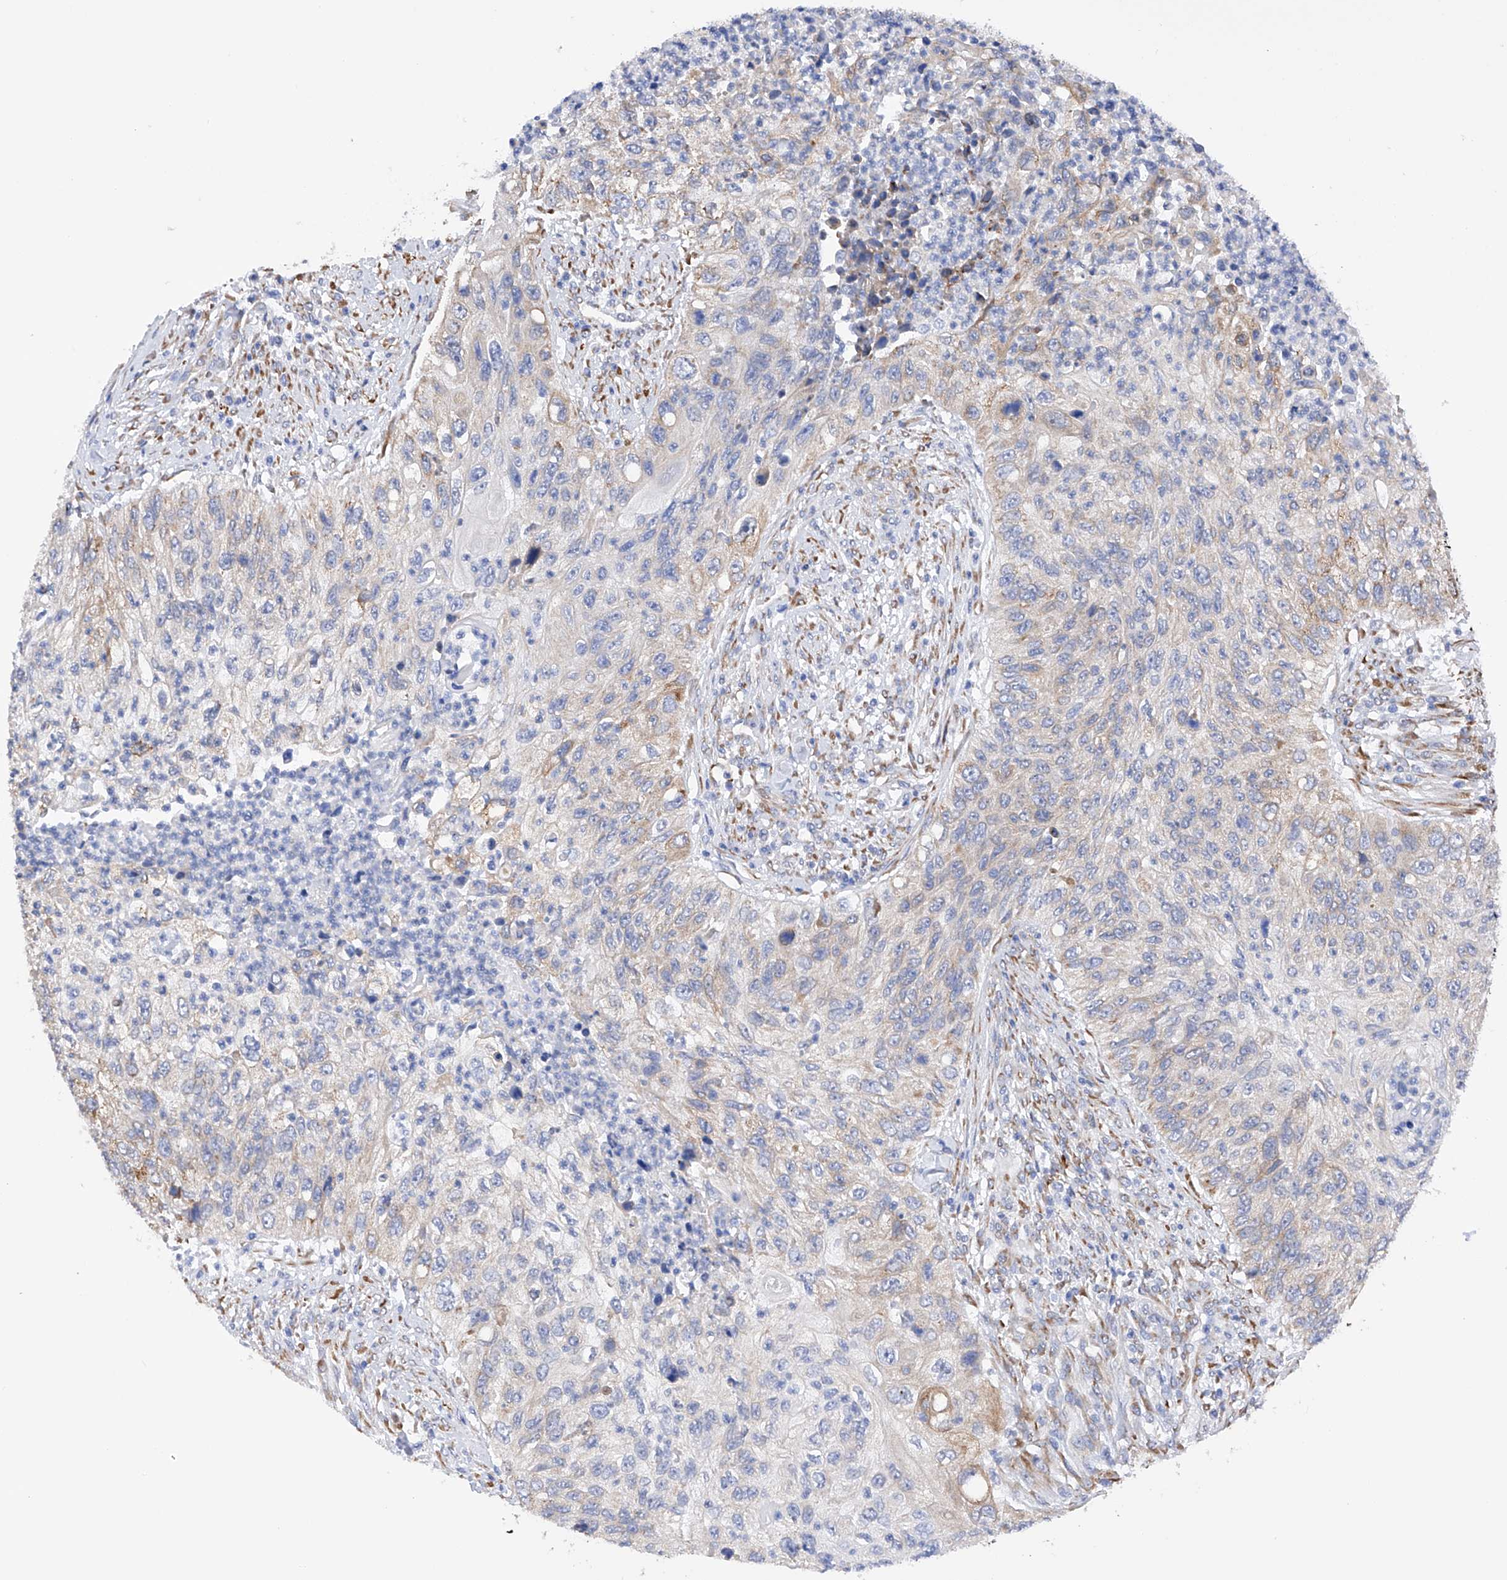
{"staining": {"intensity": "weak", "quantity": "<25%", "location": "cytoplasmic/membranous"}, "tissue": "urothelial cancer", "cell_type": "Tumor cells", "image_type": "cancer", "snomed": [{"axis": "morphology", "description": "Urothelial carcinoma, High grade"}, {"axis": "topography", "description": "Urinary bladder"}], "caption": "The immunohistochemistry (IHC) micrograph has no significant positivity in tumor cells of high-grade urothelial carcinoma tissue.", "gene": "PDIA5", "patient": {"sex": "female", "age": 60}}